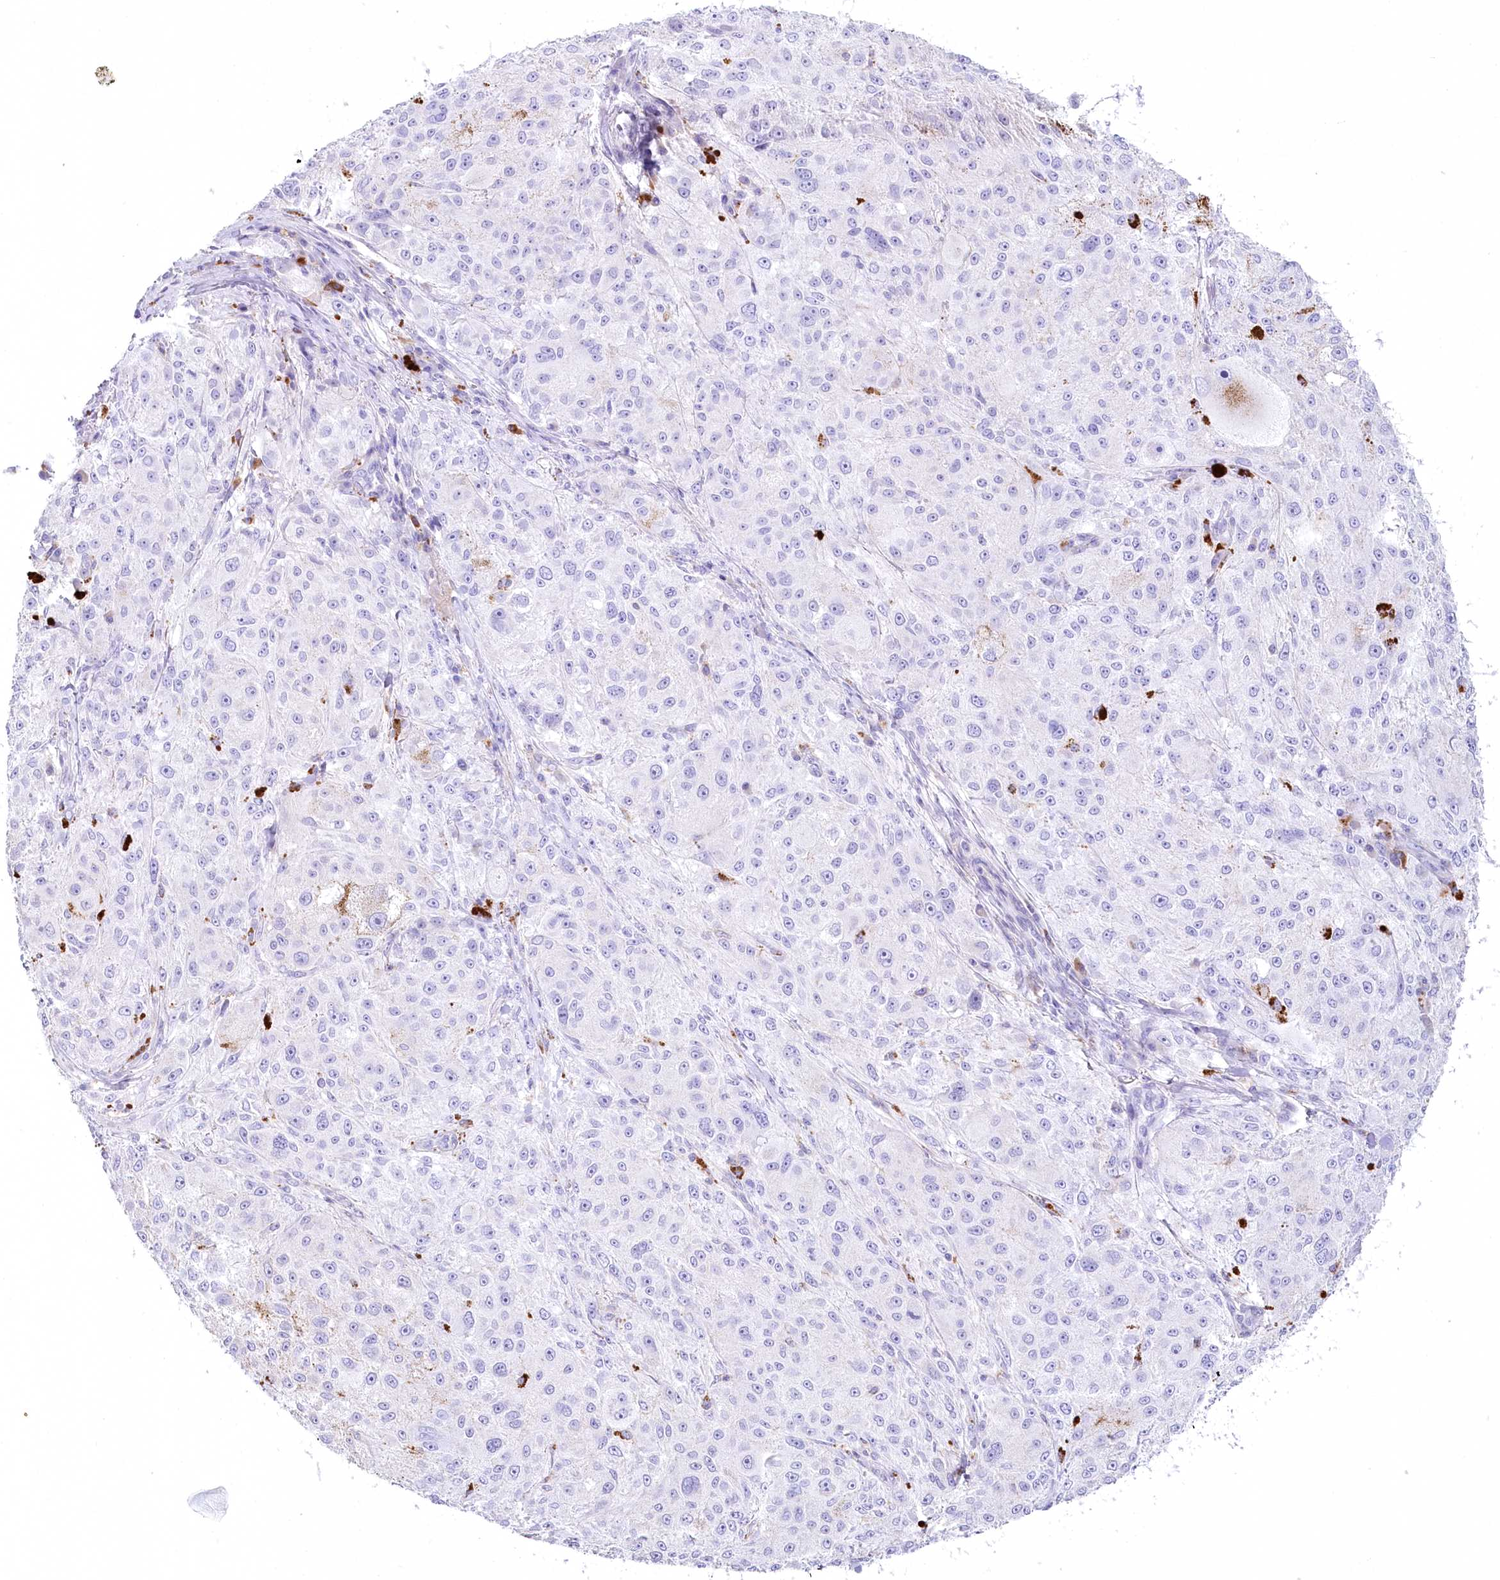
{"staining": {"intensity": "negative", "quantity": "none", "location": "none"}, "tissue": "melanoma", "cell_type": "Tumor cells", "image_type": "cancer", "snomed": [{"axis": "morphology", "description": "Necrosis, NOS"}, {"axis": "morphology", "description": "Malignant melanoma, NOS"}, {"axis": "topography", "description": "Skin"}], "caption": "Immunohistochemistry (IHC) photomicrograph of melanoma stained for a protein (brown), which reveals no positivity in tumor cells.", "gene": "MYOZ1", "patient": {"sex": "female", "age": 87}}